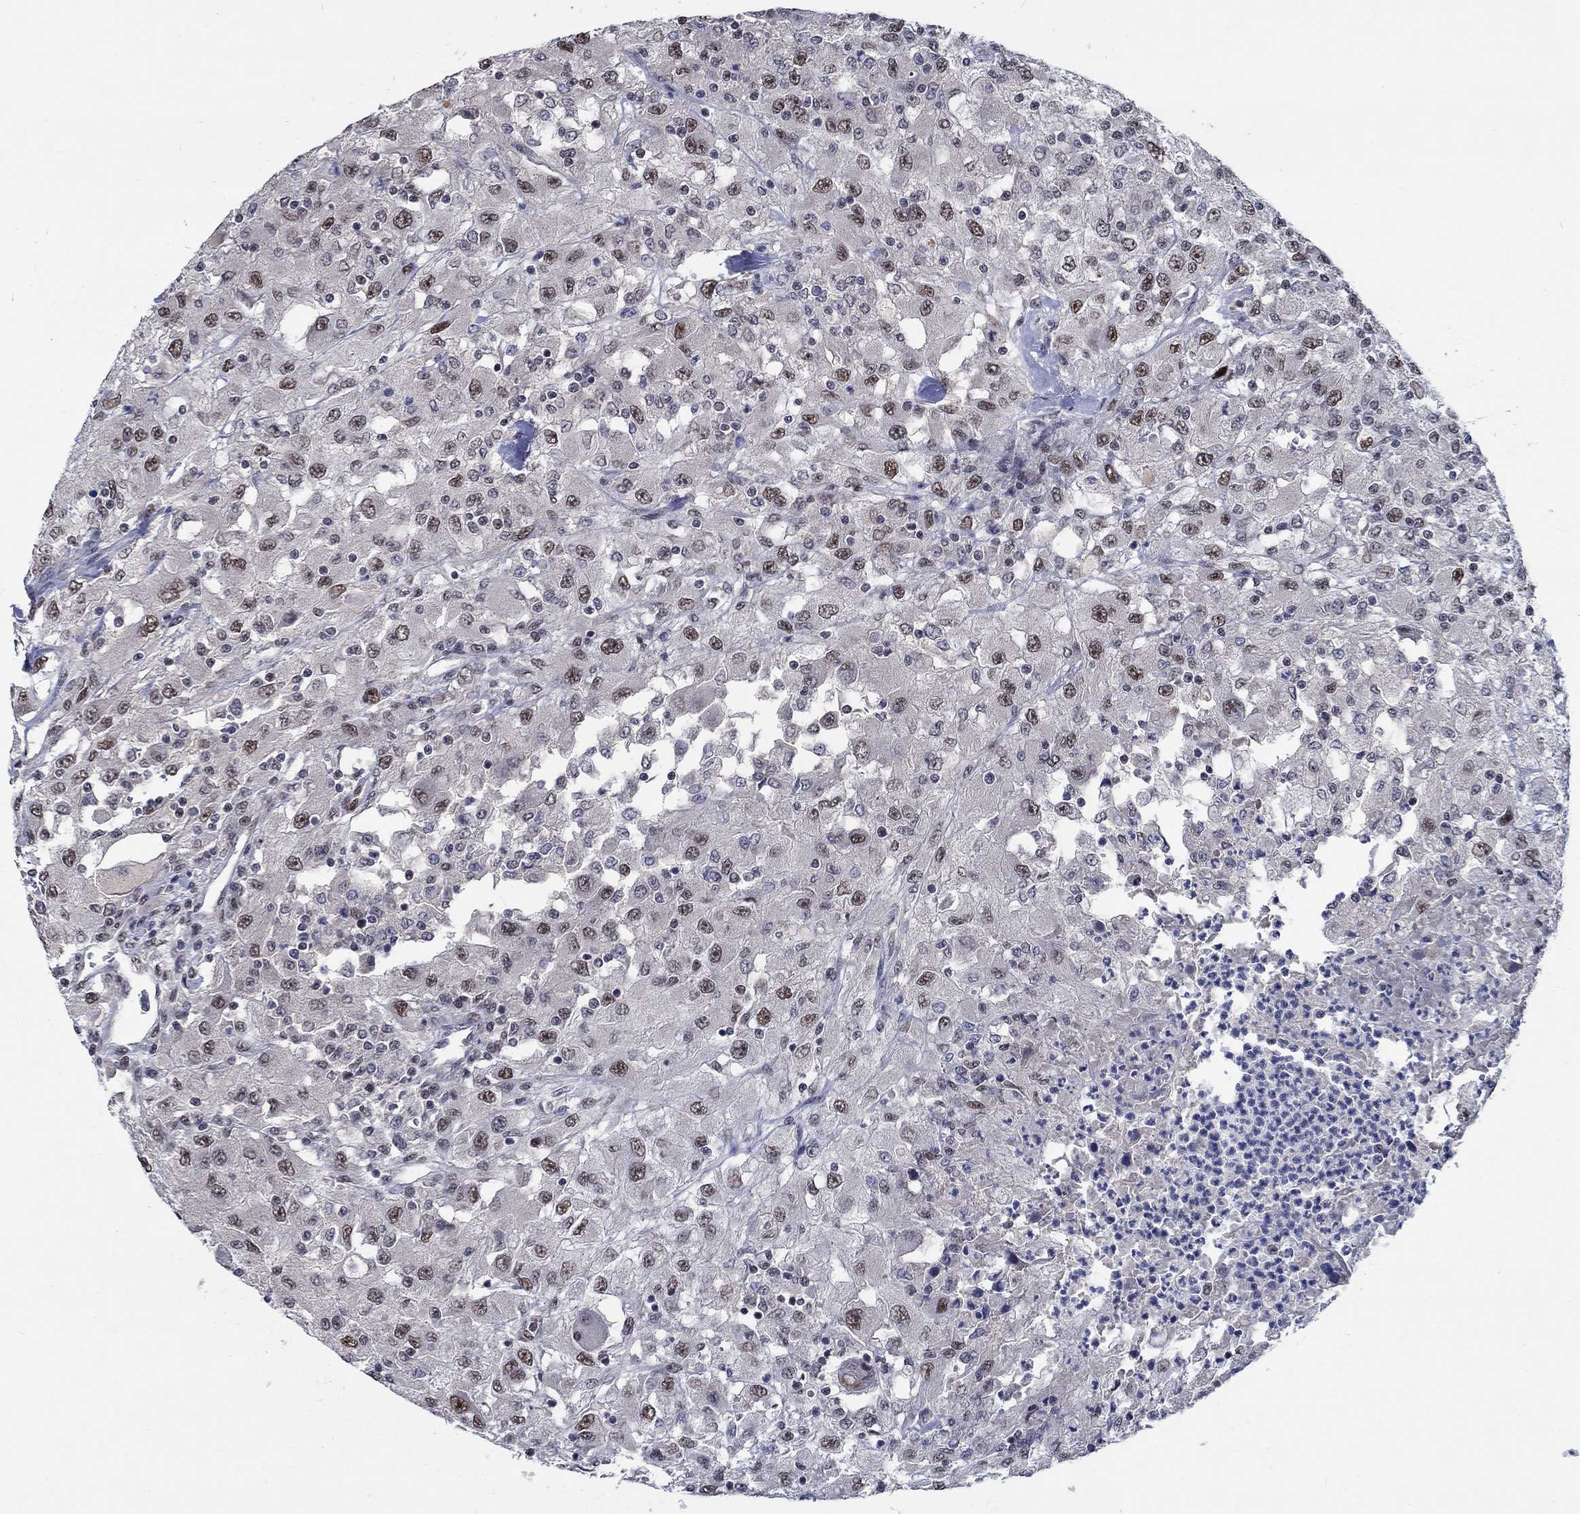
{"staining": {"intensity": "weak", "quantity": ">75%", "location": "nuclear"}, "tissue": "renal cancer", "cell_type": "Tumor cells", "image_type": "cancer", "snomed": [{"axis": "morphology", "description": "Adenocarcinoma, NOS"}, {"axis": "topography", "description": "Kidney"}], "caption": "Renal cancer stained with immunohistochemistry (IHC) reveals weak nuclear staining in approximately >75% of tumor cells. (DAB IHC, brown staining for protein, blue staining for nuclei).", "gene": "HTN1", "patient": {"sex": "female", "age": 67}}